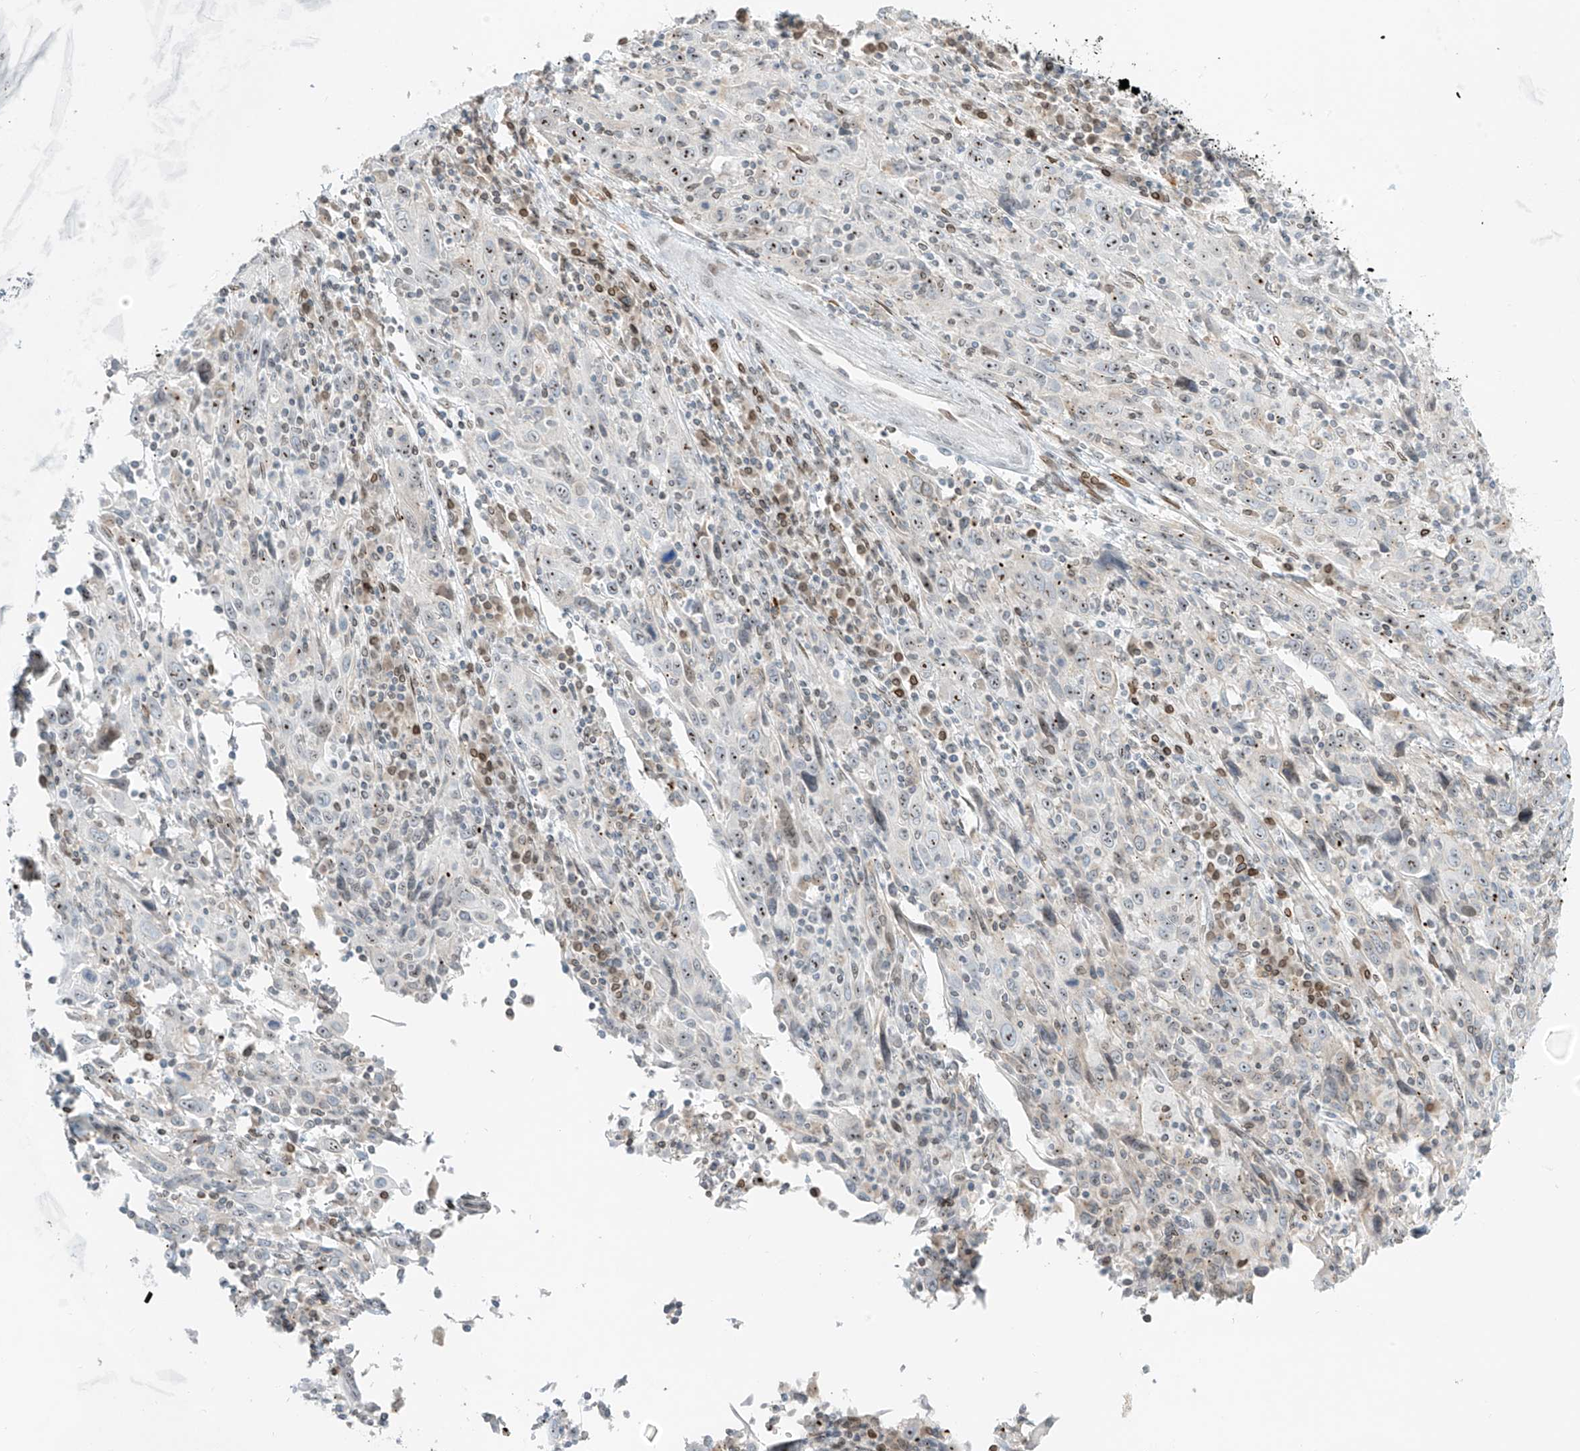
{"staining": {"intensity": "moderate", "quantity": "25%-75%", "location": "nuclear"}, "tissue": "cervical cancer", "cell_type": "Tumor cells", "image_type": "cancer", "snomed": [{"axis": "morphology", "description": "Squamous cell carcinoma, NOS"}, {"axis": "topography", "description": "Cervix"}], "caption": "Immunohistochemical staining of human cervical squamous cell carcinoma reveals medium levels of moderate nuclear protein staining in approximately 25%-75% of tumor cells. Immunohistochemistry stains the protein of interest in brown and the nuclei are stained blue.", "gene": "SAMD15", "patient": {"sex": "female", "age": 46}}